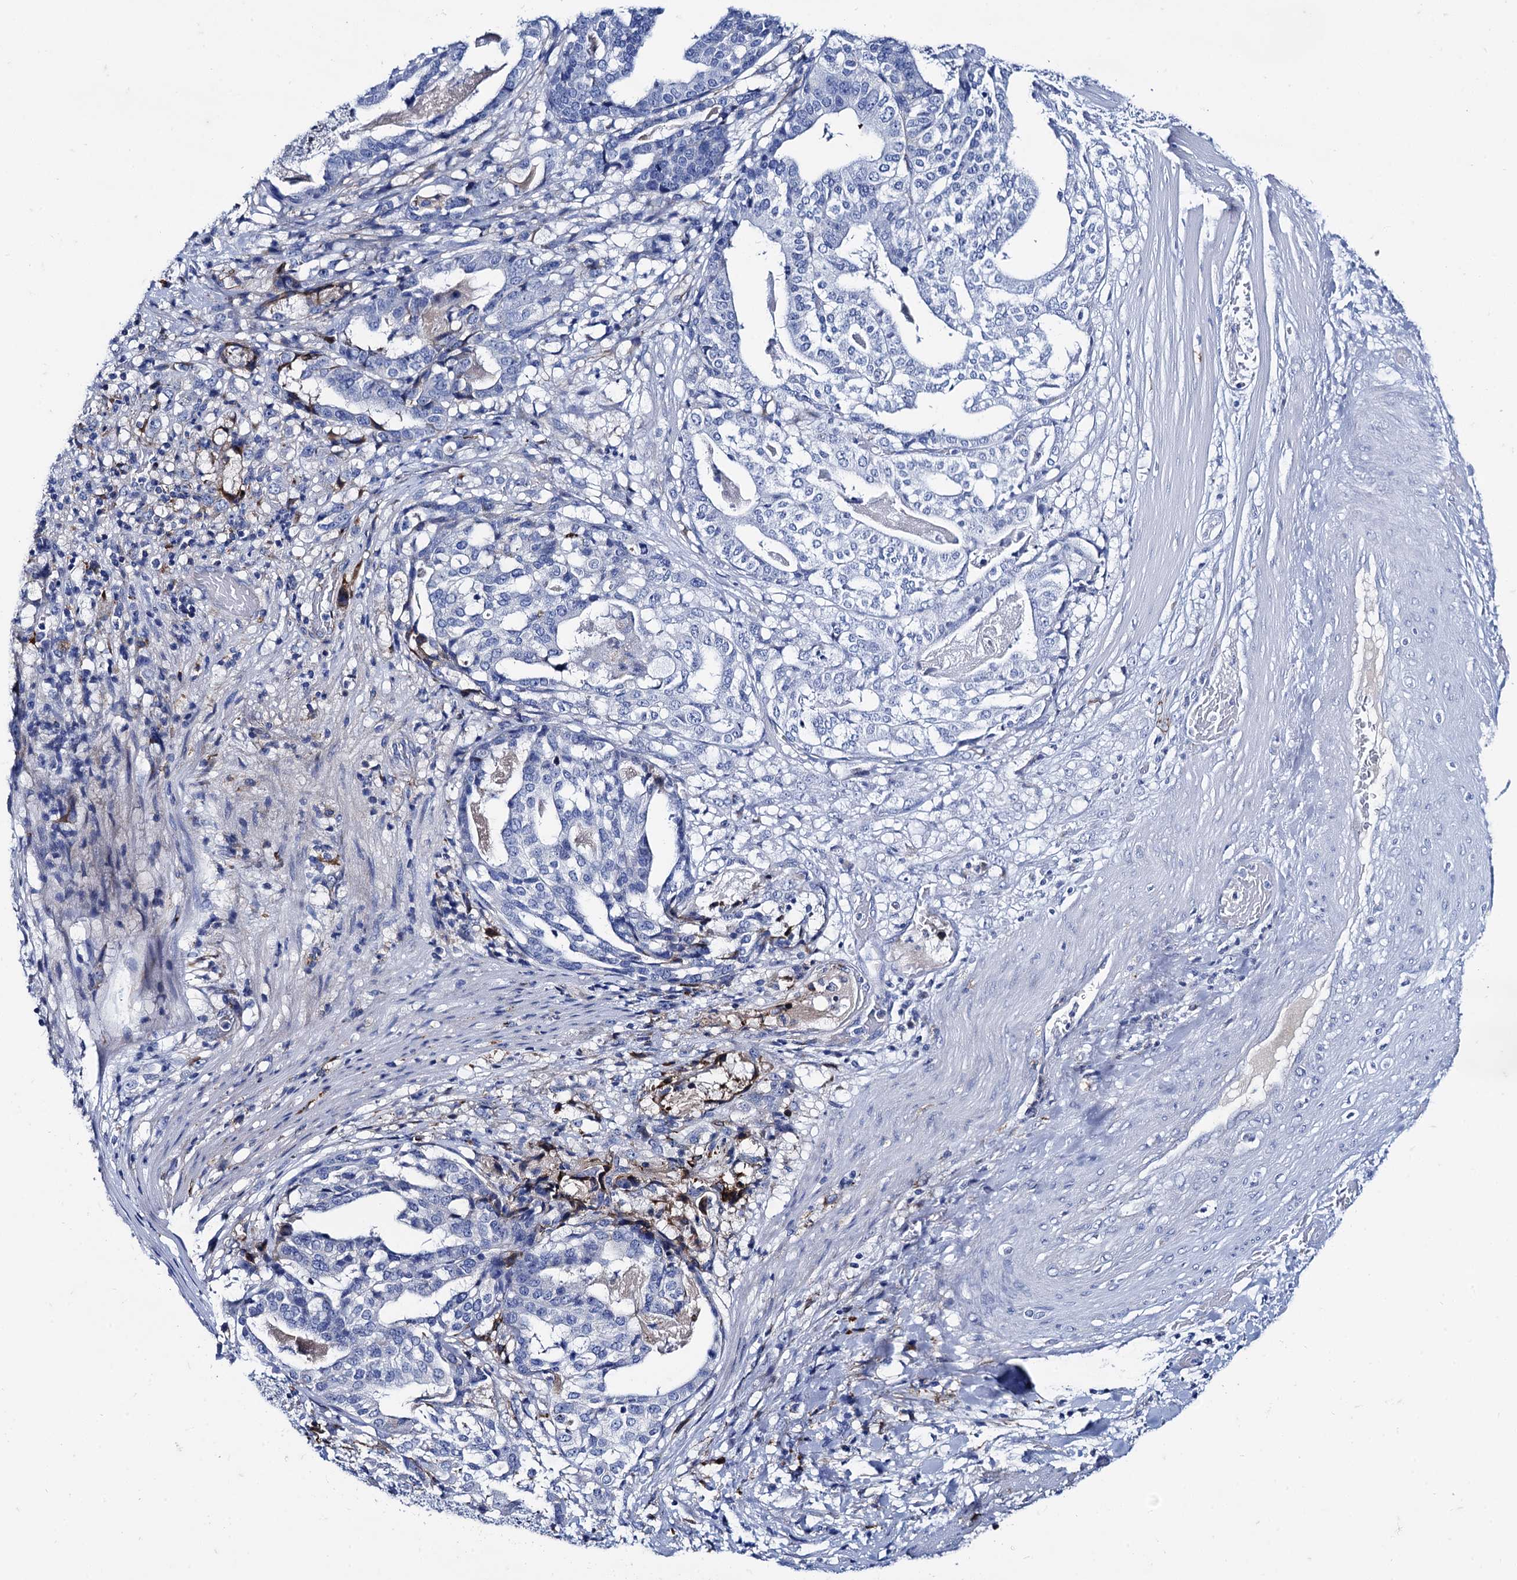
{"staining": {"intensity": "negative", "quantity": "none", "location": "none"}, "tissue": "stomach cancer", "cell_type": "Tumor cells", "image_type": "cancer", "snomed": [{"axis": "morphology", "description": "Adenocarcinoma, NOS"}, {"axis": "topography", "description": "Stomach"}], "caption": "Immunohistochemistry micrograph of neoplastic tissue: adenocarcinoma (stomach) stained with DAB (3,3'-diaminobenzidine) shows no significant protein staining in tumor cells. Nuclei are stained in blue.", "gene": "APOD", "patient": {"sex": "male", "age": 48}}